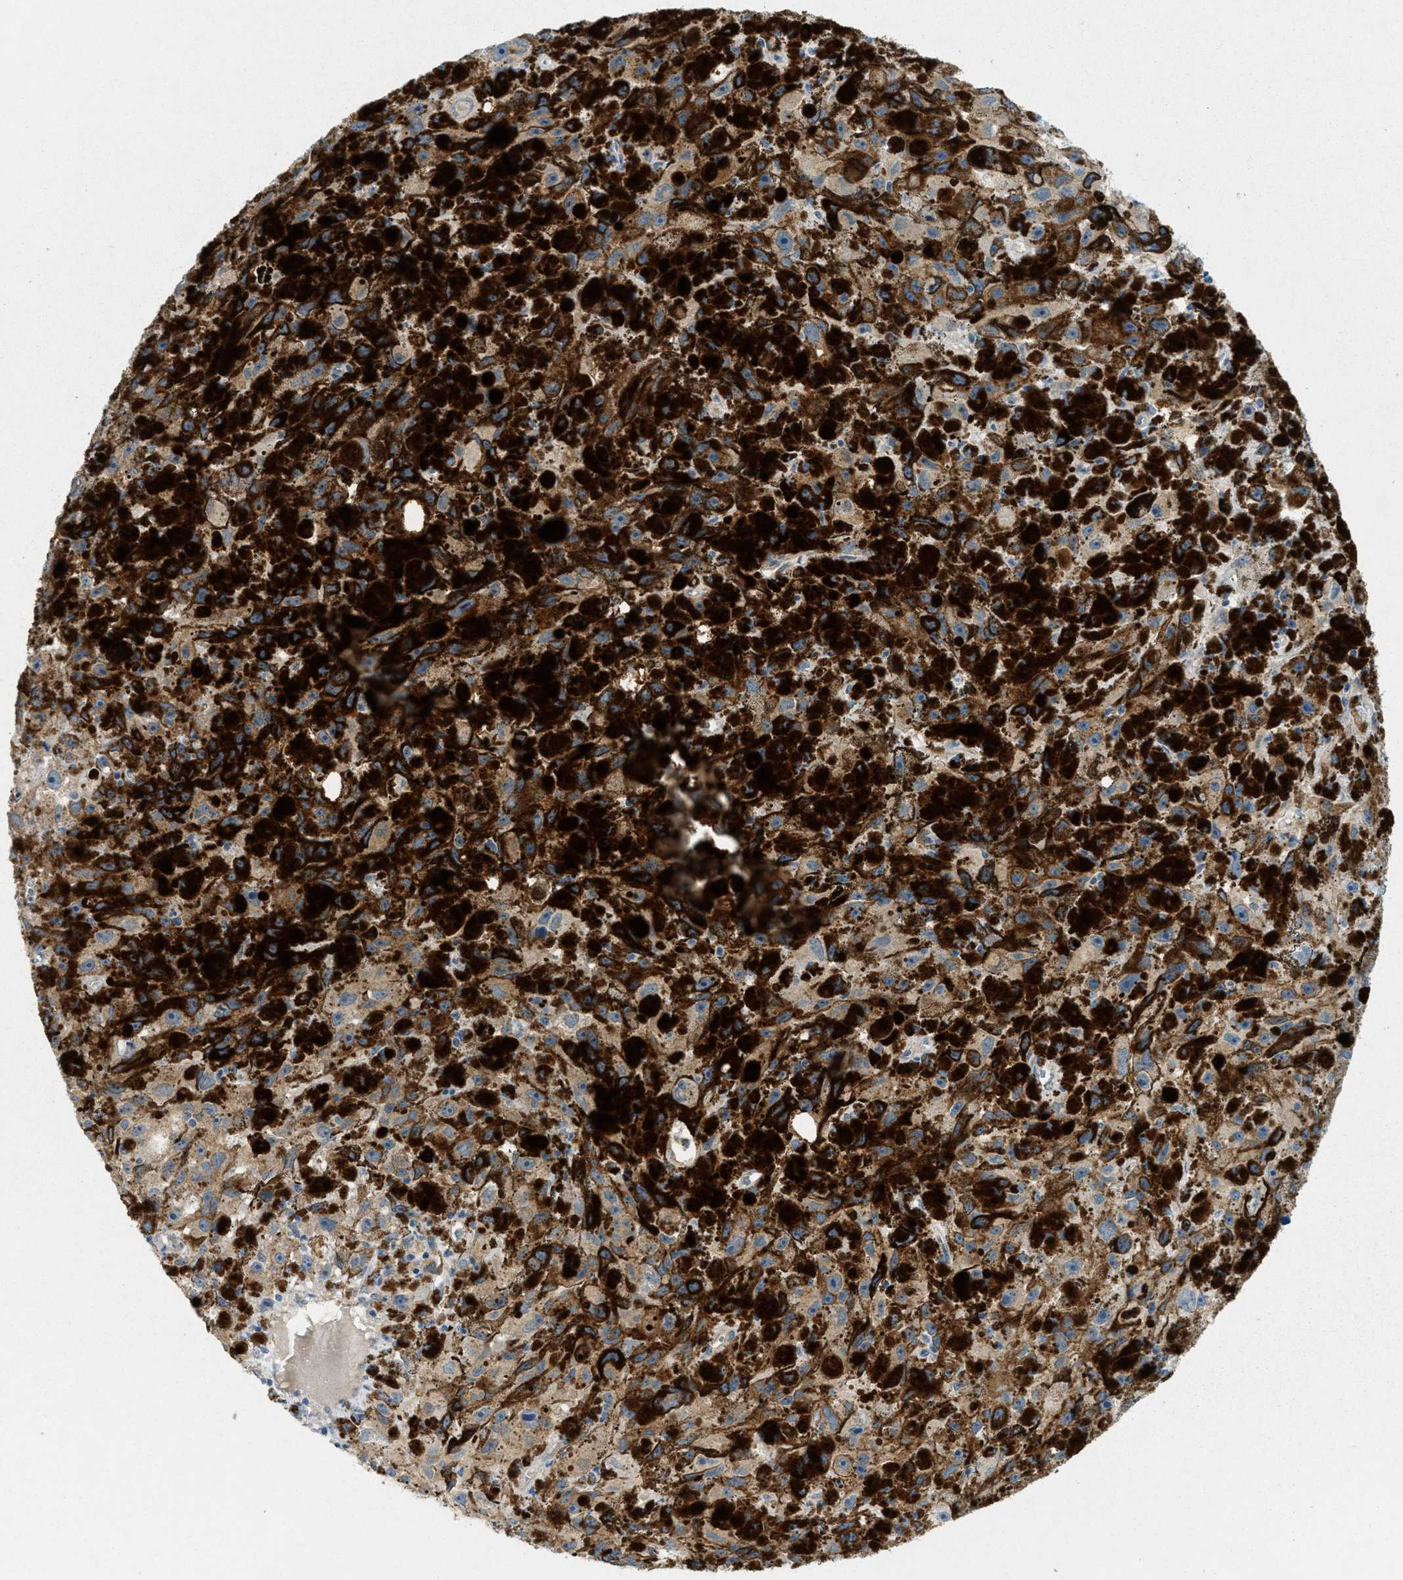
{"staining": {"intensity": "weak", "quantity": "<25%", "location": "cytoplasmic/membranous"}, "tissue": "melanoma", "cell_type": "Tumor cells", "image_type": "cancer", "snomed": [{"axis": "morphology", "description": "Malignant melanoma, NOS"}, {"axis": "topography", "description": "Skin"}], "caption": "The photomicrograph shows no staining of tumor cells in malignant melanoma.", "gene": "ZFYVE9", "patient": {"sex": "female", "age": 104}}